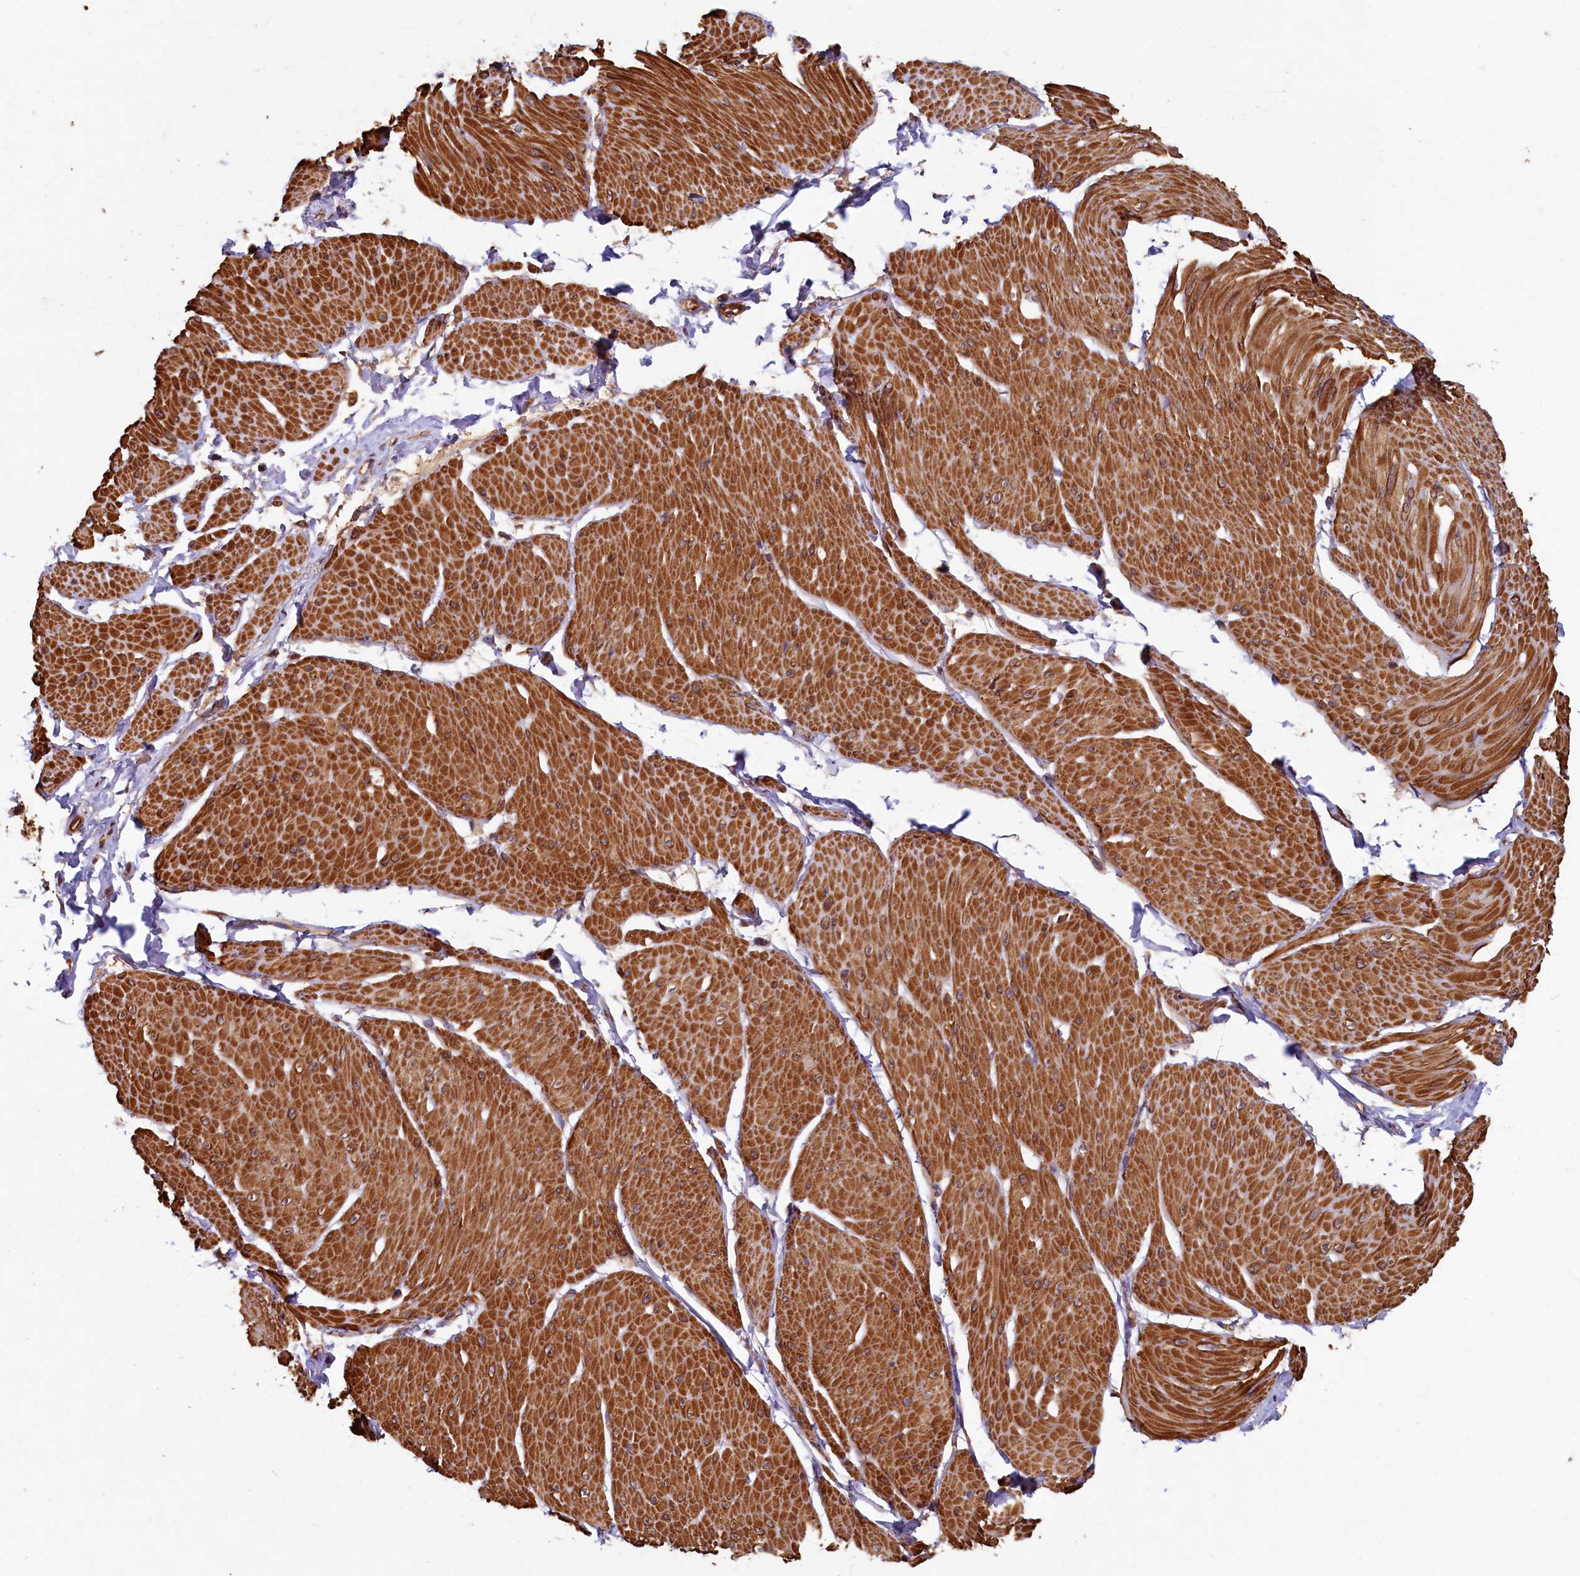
{"staining": {"intensity": "strong", "quantity": ">75%", "location": "cytoplasmic/membranous"}, "tissue": "smooth muscle", "cell_type": "Smooth muscle cells", "image_type": "normal", "snomed": [{"axis": "morphology", "description": "Urothelial carcinoma, High grade"}, {"axis": "topography", "description": "Urinary bladder"}], "caption": "This photomicrograph demonstrates immunohistochemistry staining of normal human smooth muscle, with high strong cytoplasmic/membranous expression in about >75% of smooth muscle cells.", "gene": "CCDC102B", "patient": {"sex": "male", "age": 46}}